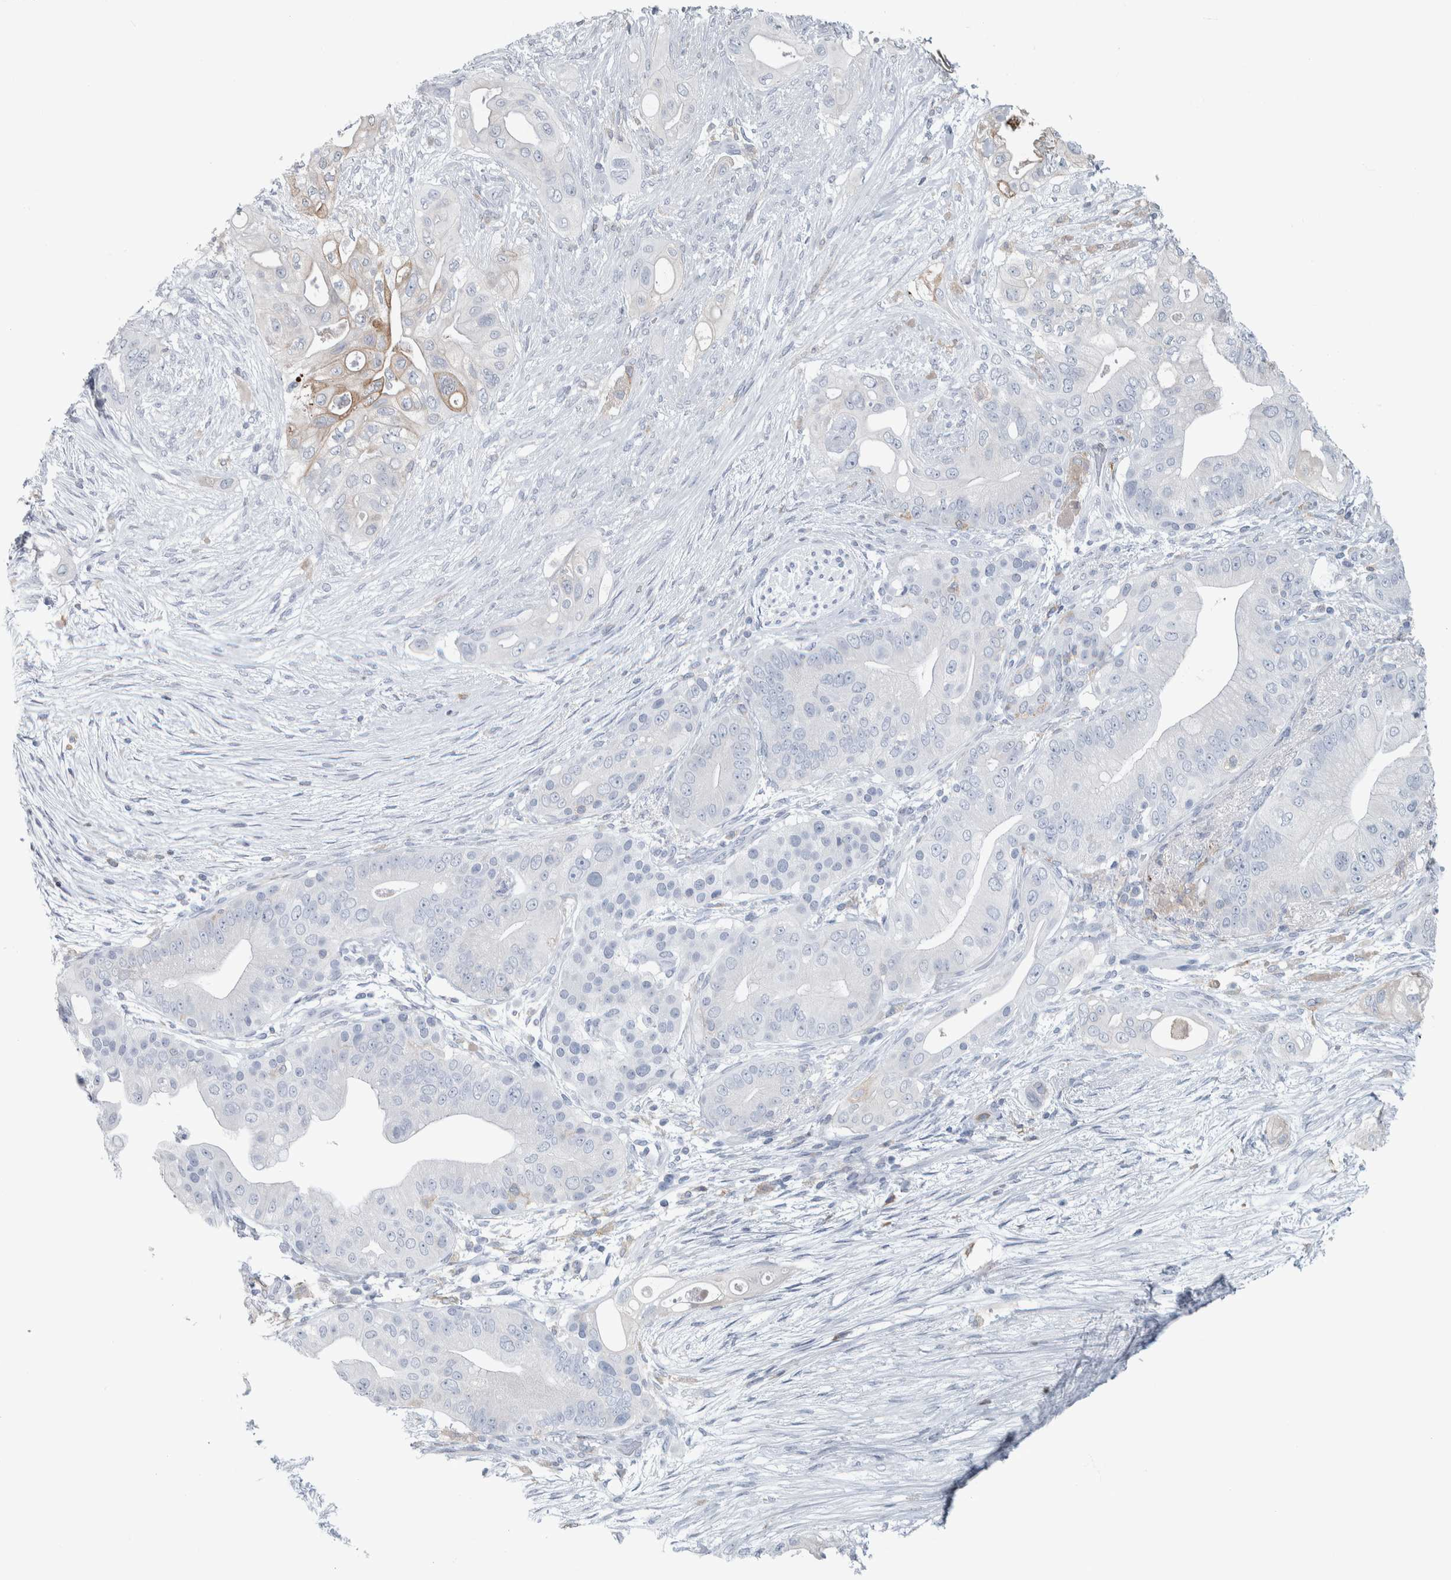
{"staining": {"intensity": "negative", "quantity": "none", "location": "none"}, "tissue": "pancreatic cancer", "cell_type": "Tumor cells", "image_type": "cancer", "snomed": [{"axis": "morphology", "description": "Adenocarcinoma, NOS"}, {"axis": "topography", "description": "Pancreas"}], "caption": "Image shows no significant protein expression in tumor cells of pancreatic adenocarcinoma.", "gene": "SKAP2", "patient": {"sex": "male", "age": 53}}